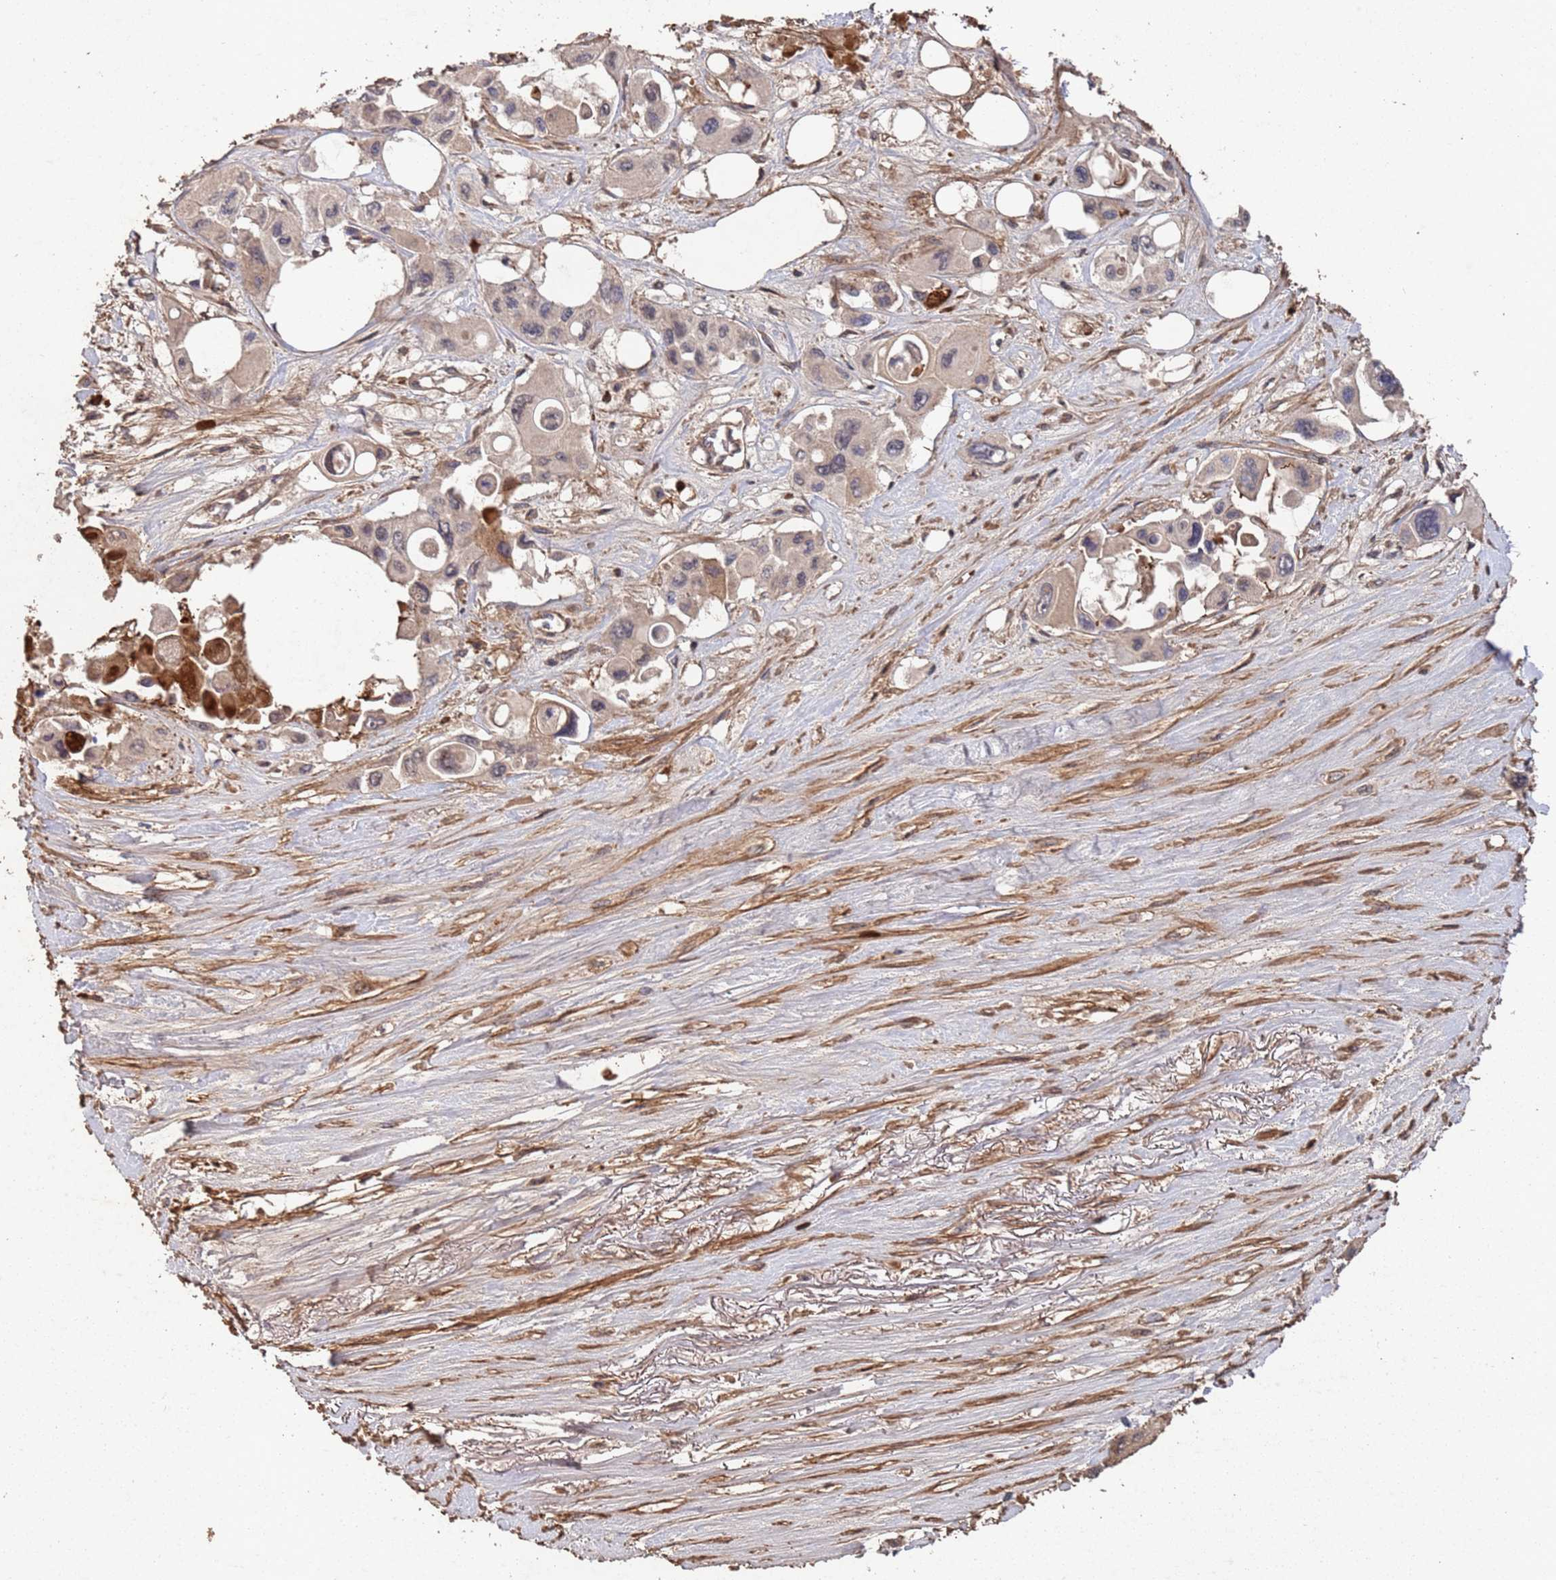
{"staining": {"intensity": "negative", "quantity": "none", "location": "none"}, "tissue": "pancreatic cancer", "cell_type": "Tumor cells", "image_type": "cancer", "snomed": [{"axis": "morphology", "description": "Adenocarcinoma, NOS"}, {"axis": "topography", "description": "Pancreas"}], "caption": "An immunohistochemistry photomicrograph of pancreatic cancer is shown. There is no staining in tumor cells of pancreatic cancer.", "gene": "FRAT1", "patient": {"sex": "male", "age": 92}}